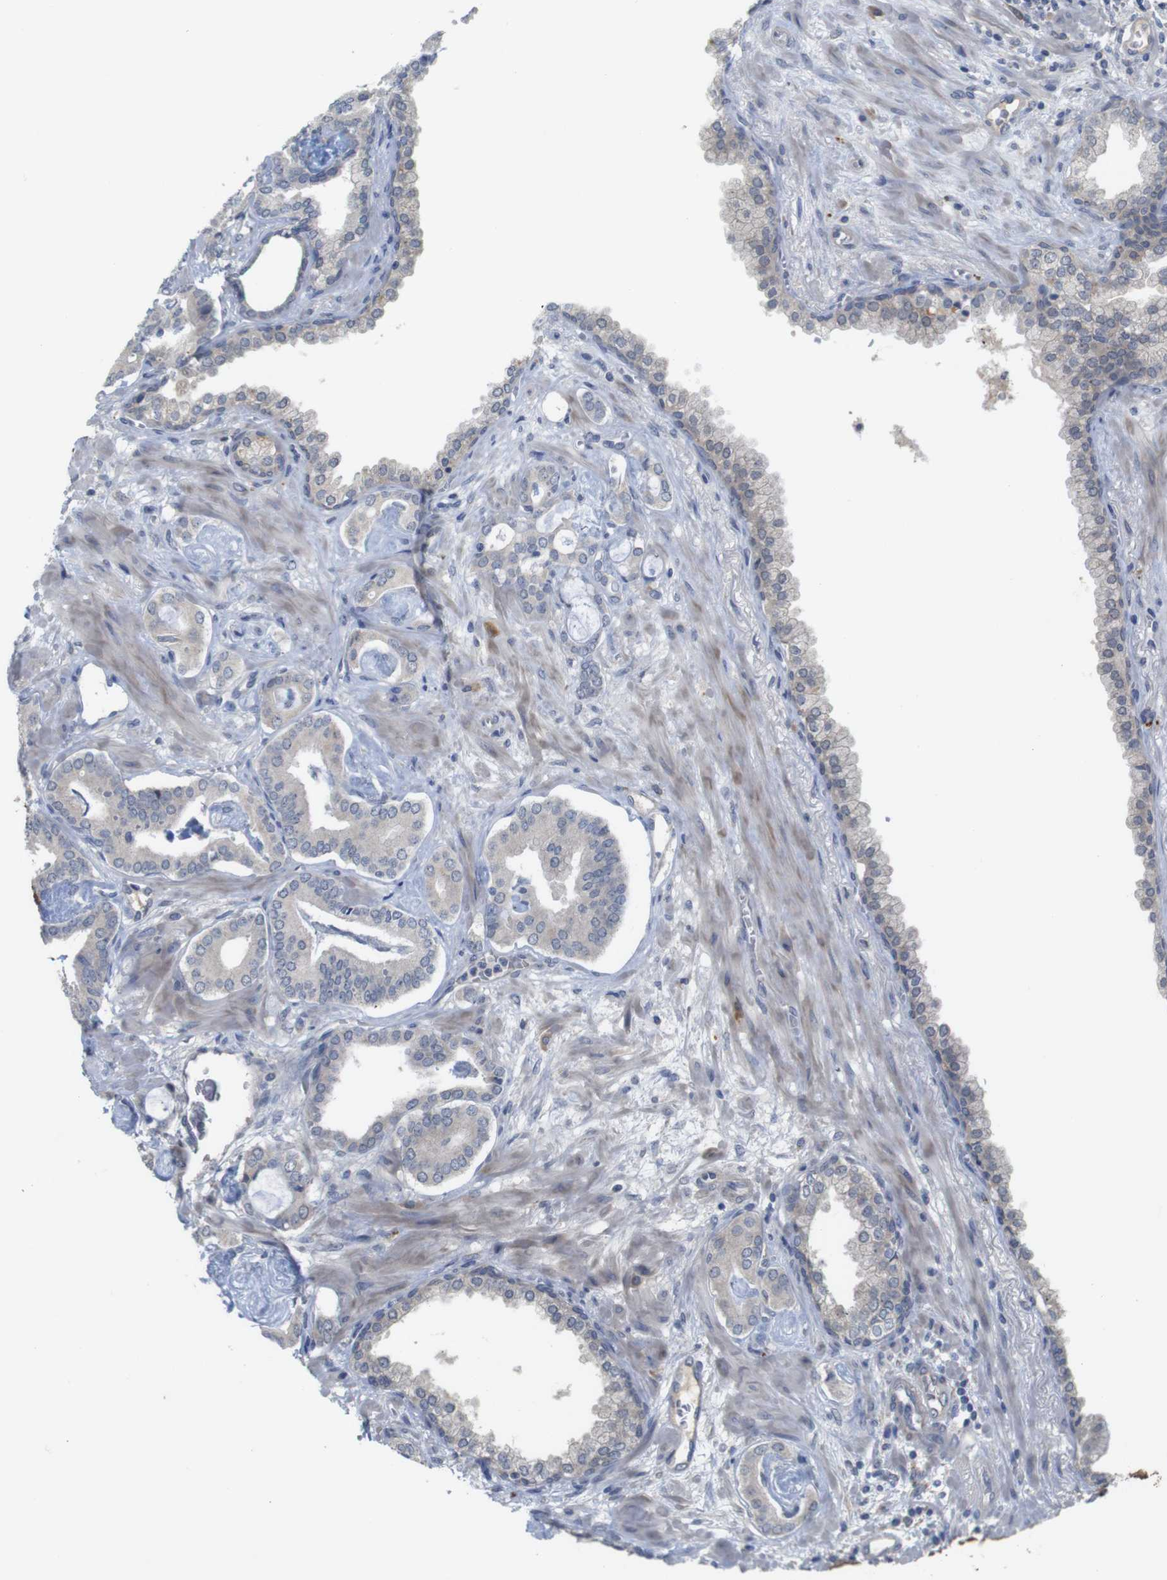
{"staining": {"intensity": "negative", "quantity": "none", "location": "none"}, "tissue": "prostate cancer", "cell_type": "Tumor cells", "image_type": "cancer", "snomed": [{"axis": "morphology", "description": "Adenocarcinoma, Low grade"}, {"axis": "topography", "description": "Prostate"}], "caption": "Tumor cells are negative for brown protein staining in prostate adenocarcinoma (low-grade). Brightfield microscopy of IHC stained with DAB (3,3'-diaminobenzidine) (brown) and hematoxylin (blue), captured at high magnification.", "gene": "BCAR3", "patient": {"sex": "male", "age": 53}}